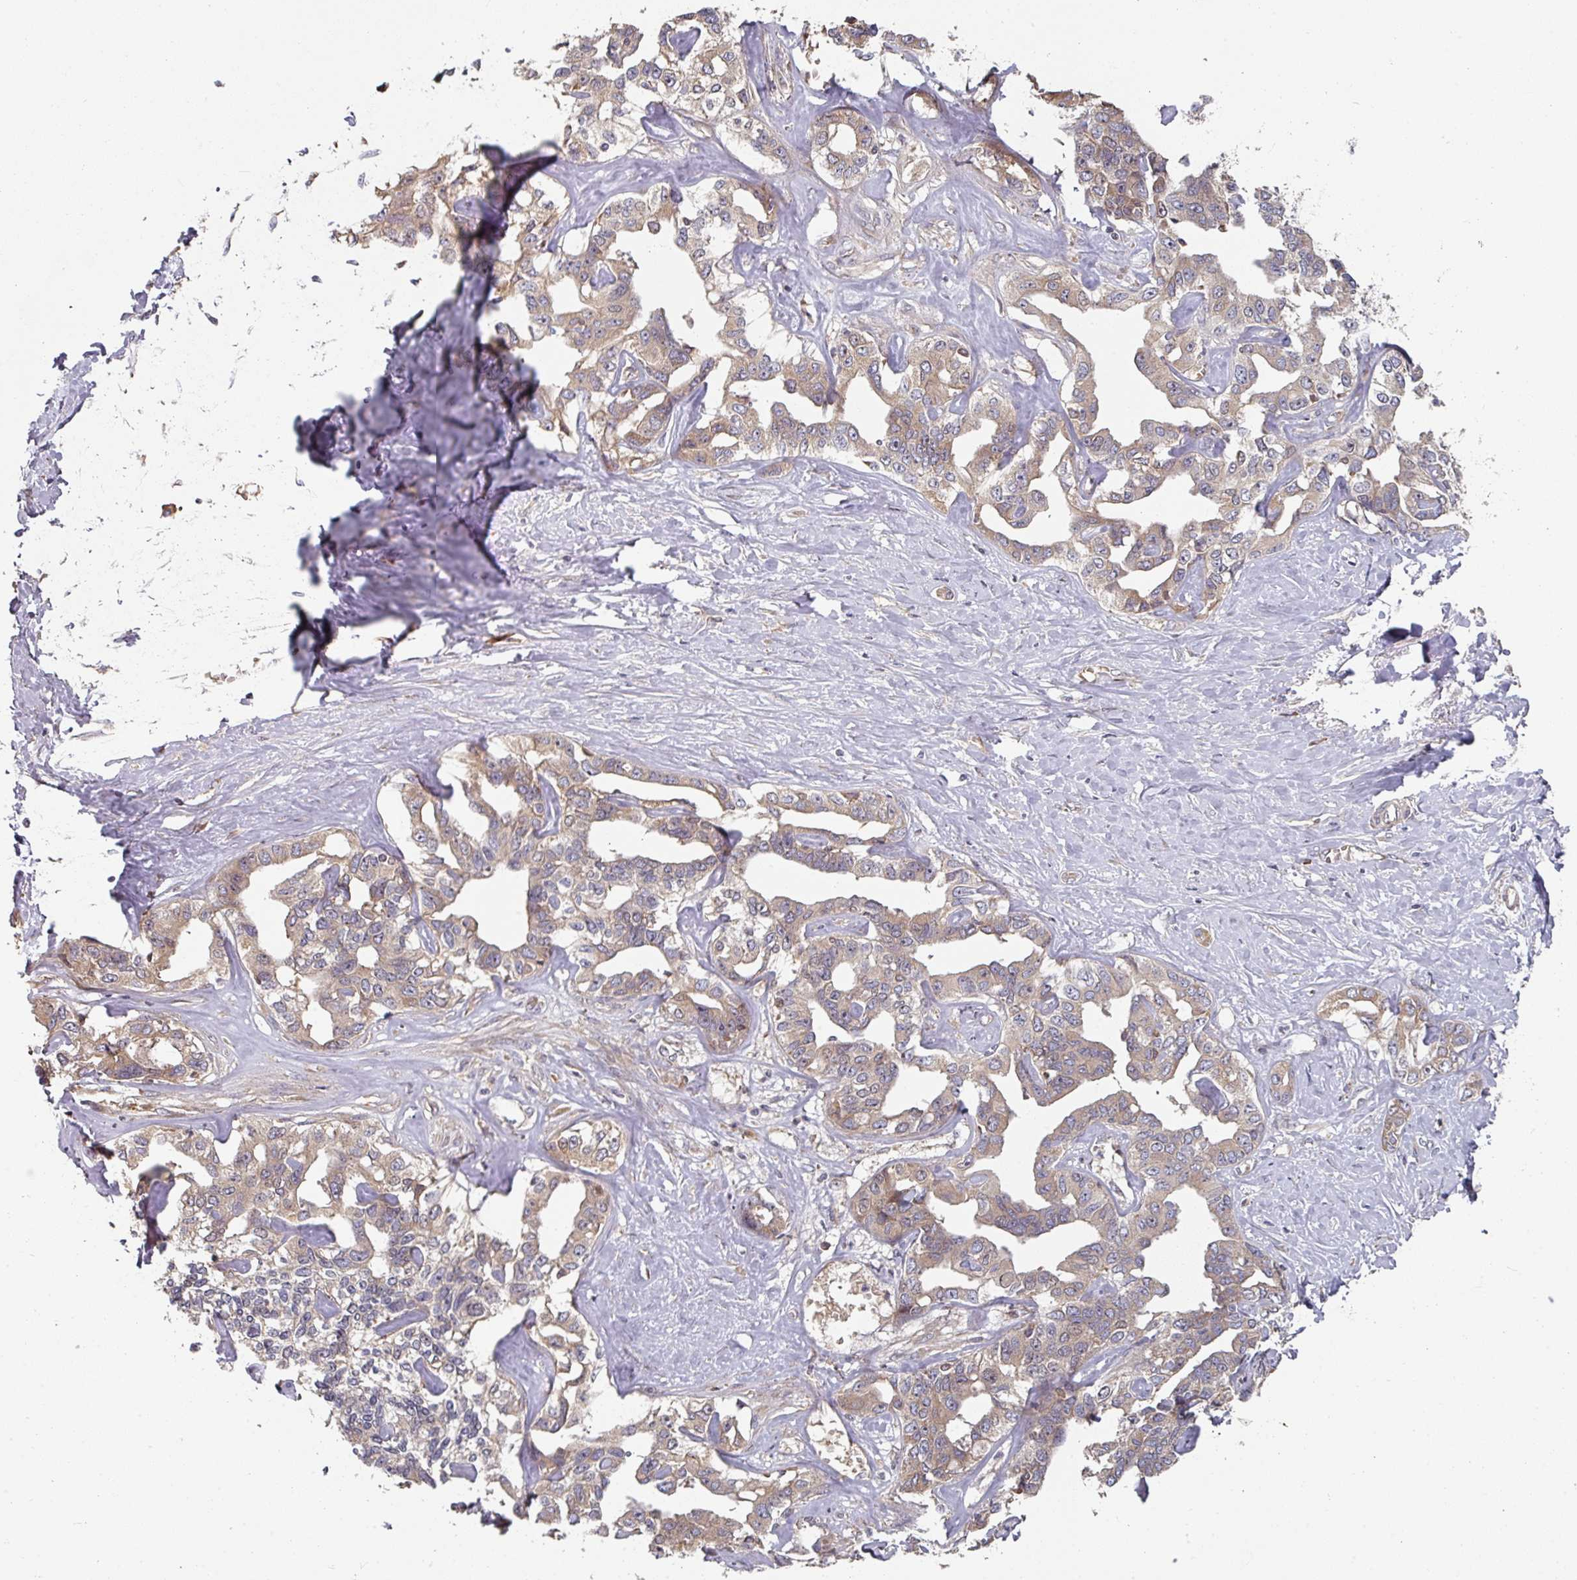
{"staining": {"intensity": "weak", "quantity": ">75%", "location": "cytoplasmic/membranous"}, "tissue": "liver cancer", "cell_type": "Tumor cells", "image_type": "cancer", "snomed": [{"axis": "morphology", "description": "Cholangiocarcinoma"}, {"axis": "topography", "description": "Liver"}], "caption": "A brown stain labels weak cytoplasmic/membranous staining of a protein in liver cholangiocarcinoma tumor cells.", "gene": "EDEM2", "patient": {"sex": "male", "age": 59}}